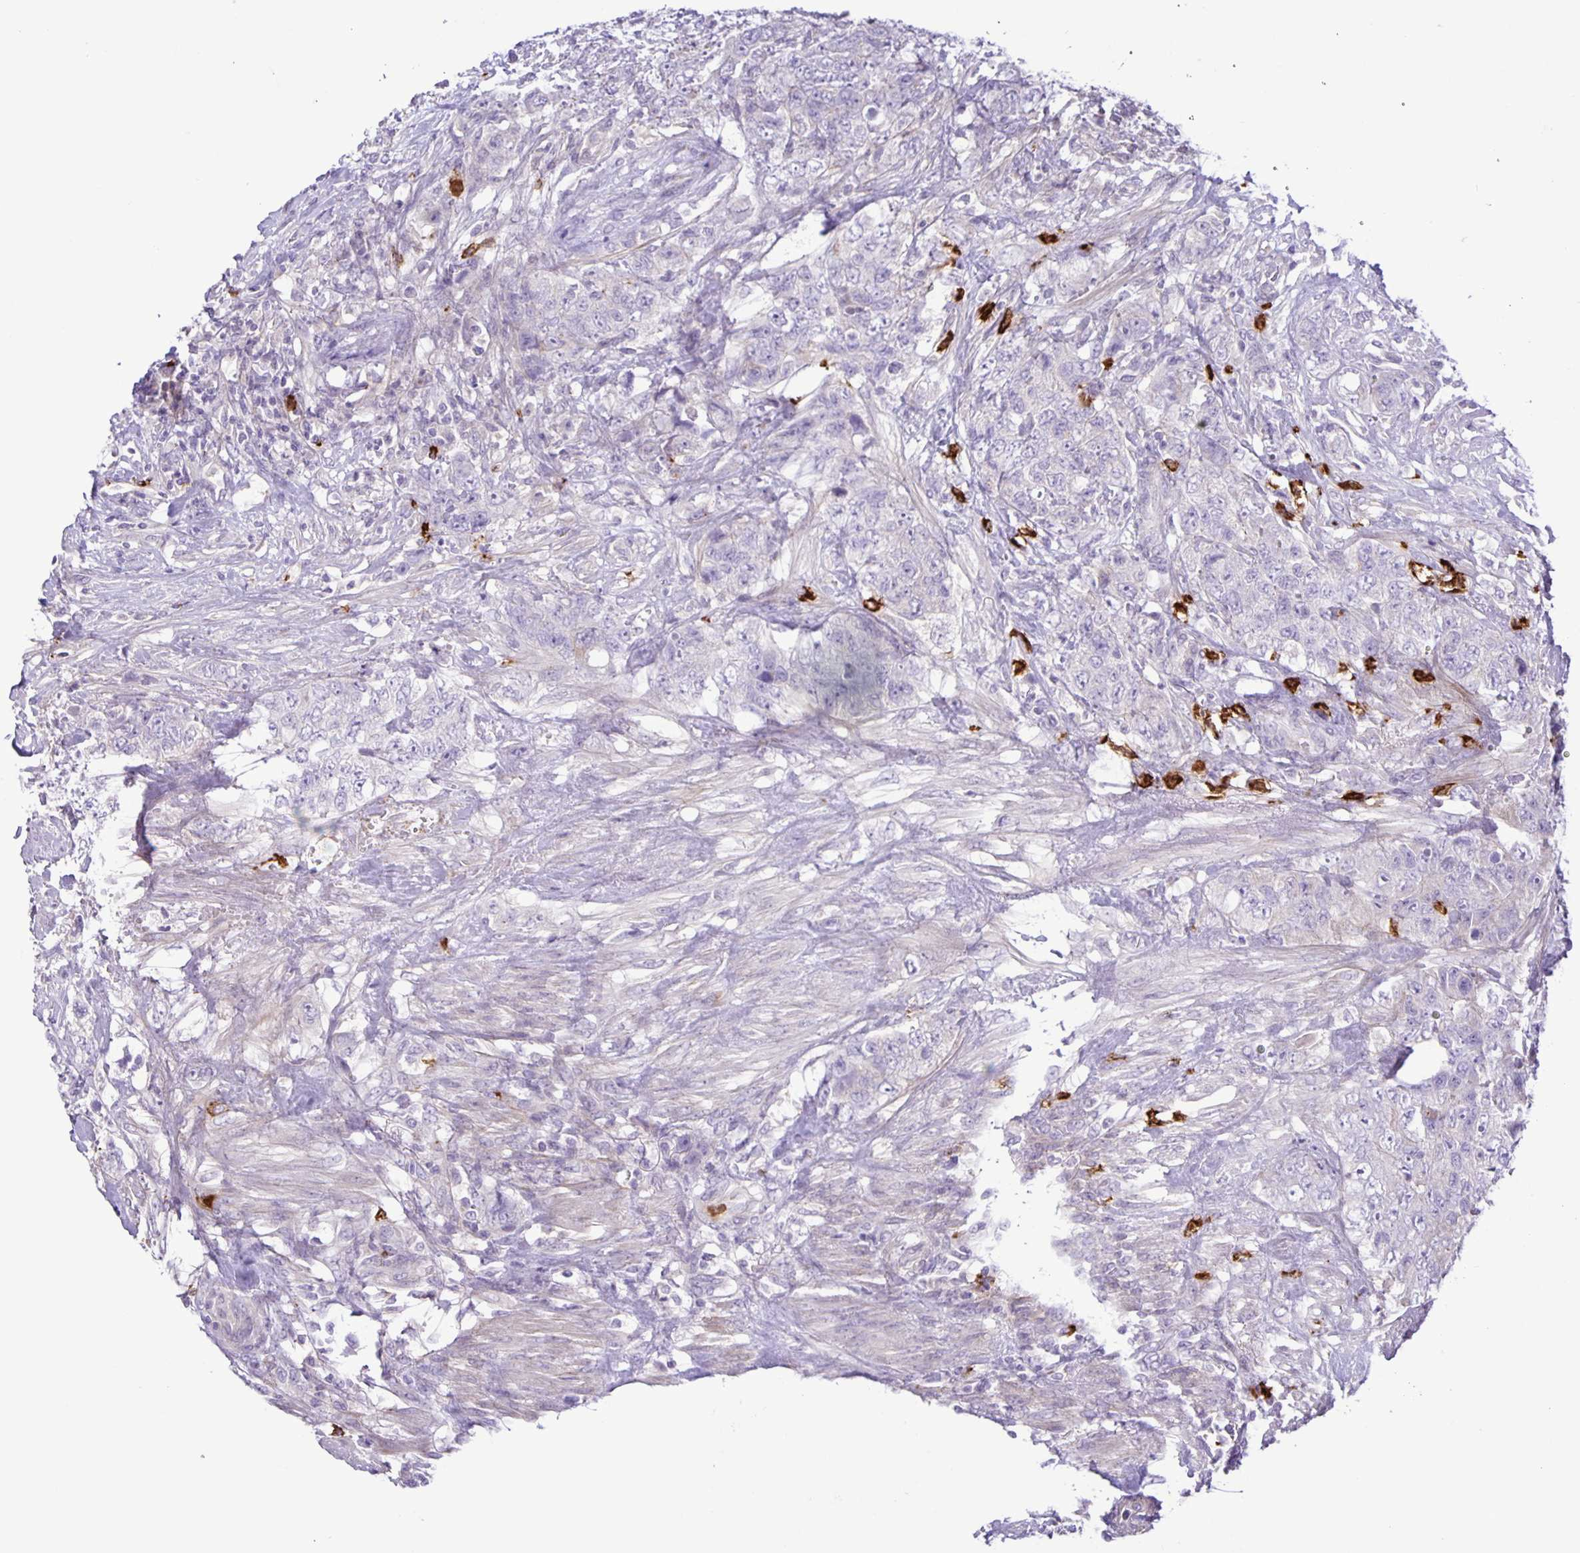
{"staining": {"intensity": "negative", "quantity": "none", "location": "none"}, "tissue": "urothelial cancer", "cell_type": "Tumor cells", "image_type": "cancer", "snomed": [{"axis": "morphology", "description": "Urothelial carcinoma, High grade"}, {"axis": "topography", "description": "Urinary bladder"}], "caption": "Tumor cells show no significant positivity in urothelial carcinoma (high-grade).", "gene": "ADCK1", "patient": {"sex": "female", "age": 78}}